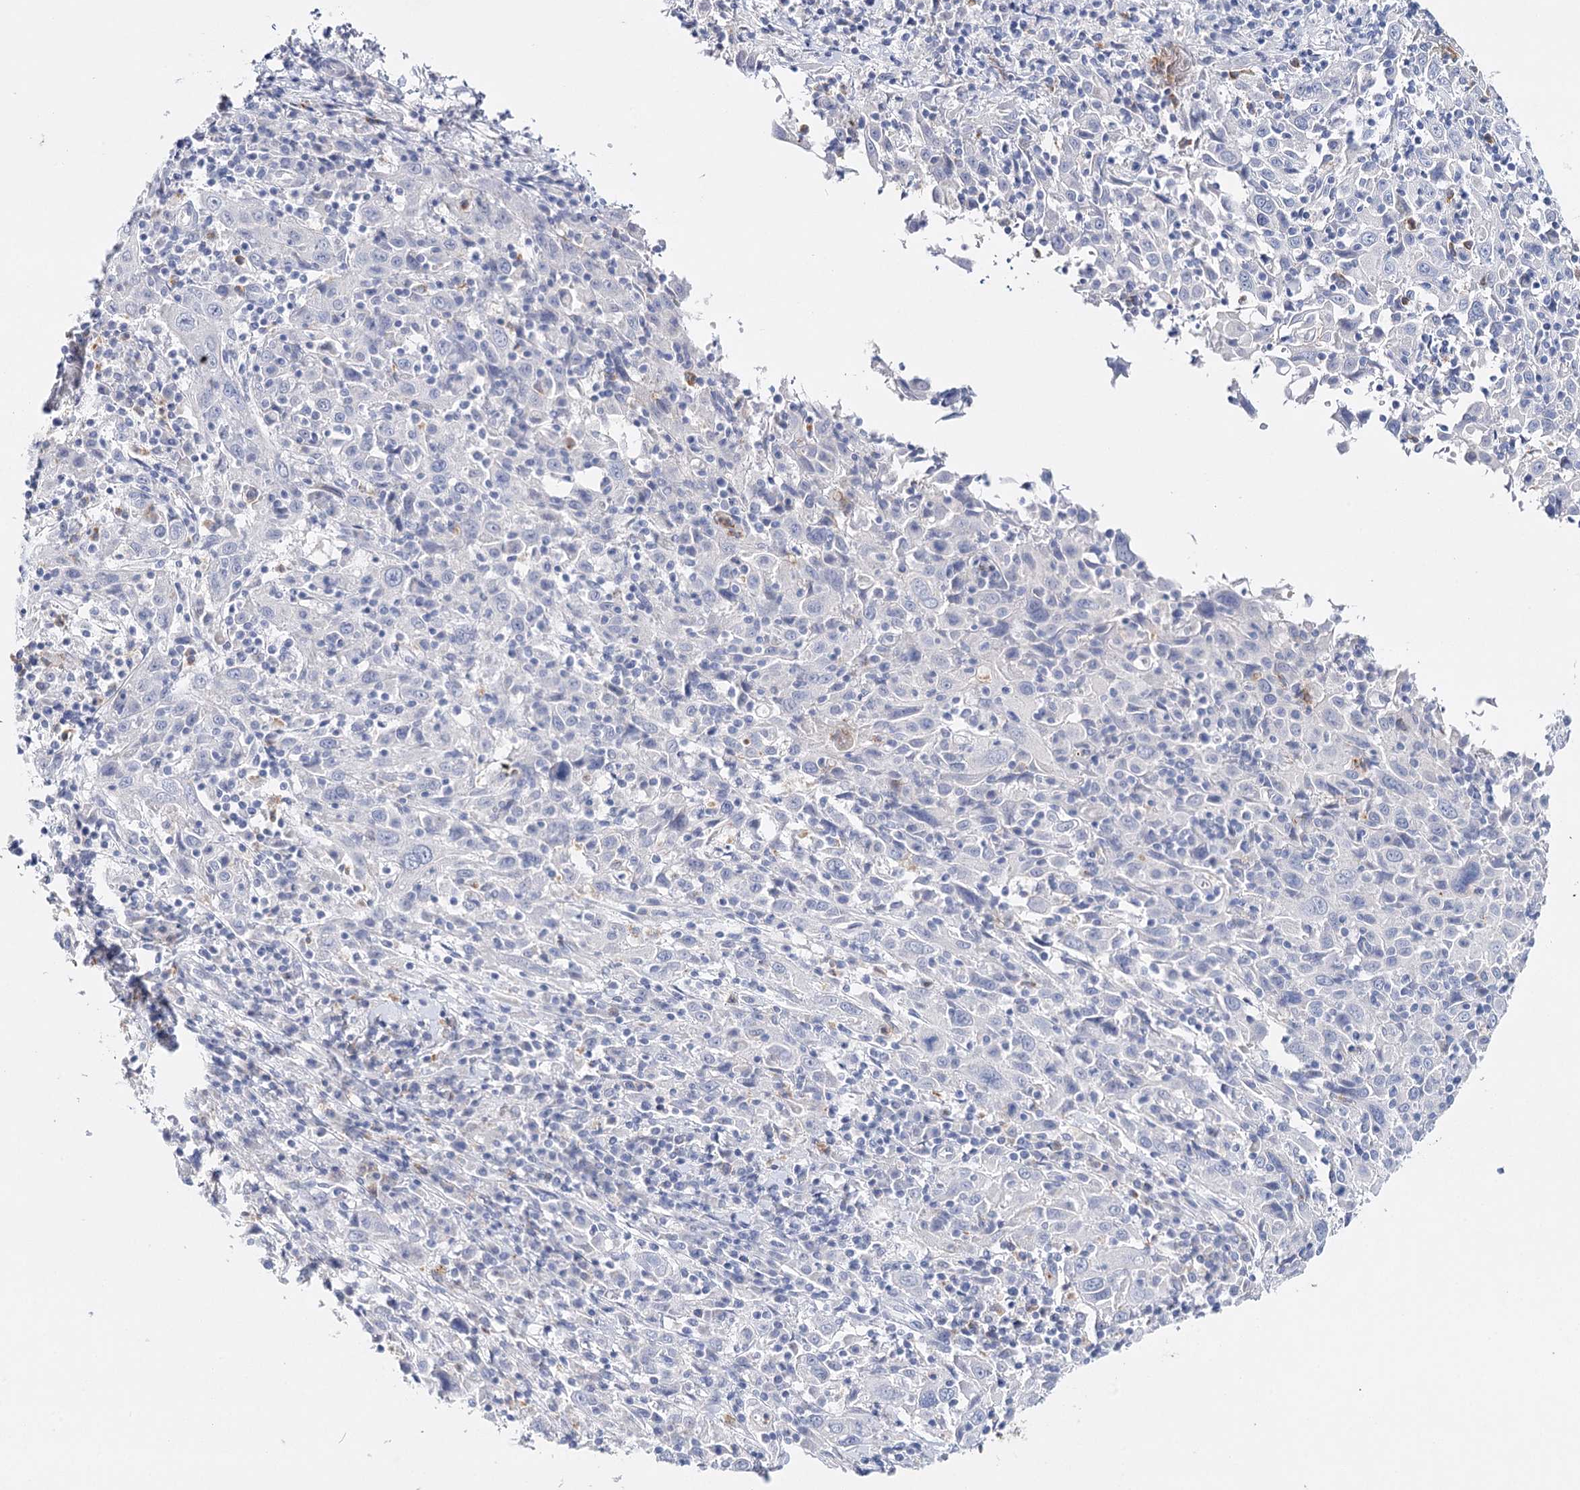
{"staining": {"intensity": "negative", "quantity": "none", "location": "none"}, "tissue": "cervical cancer", "cell_type": "Tumor cells", "image_type": "cancer", "snomed": [{"axis": "morphology", "description": "Squamous cell carcinoma, NOS"}, {"axis": "topography", "description": "Cervix"}], "caption": "Protein analysis of squamous cell carcinoma (cervical) shows no significant expression in tumor cells.", "gene": "CEACAM8", "patient": {"sex": "female", "age": 46}}